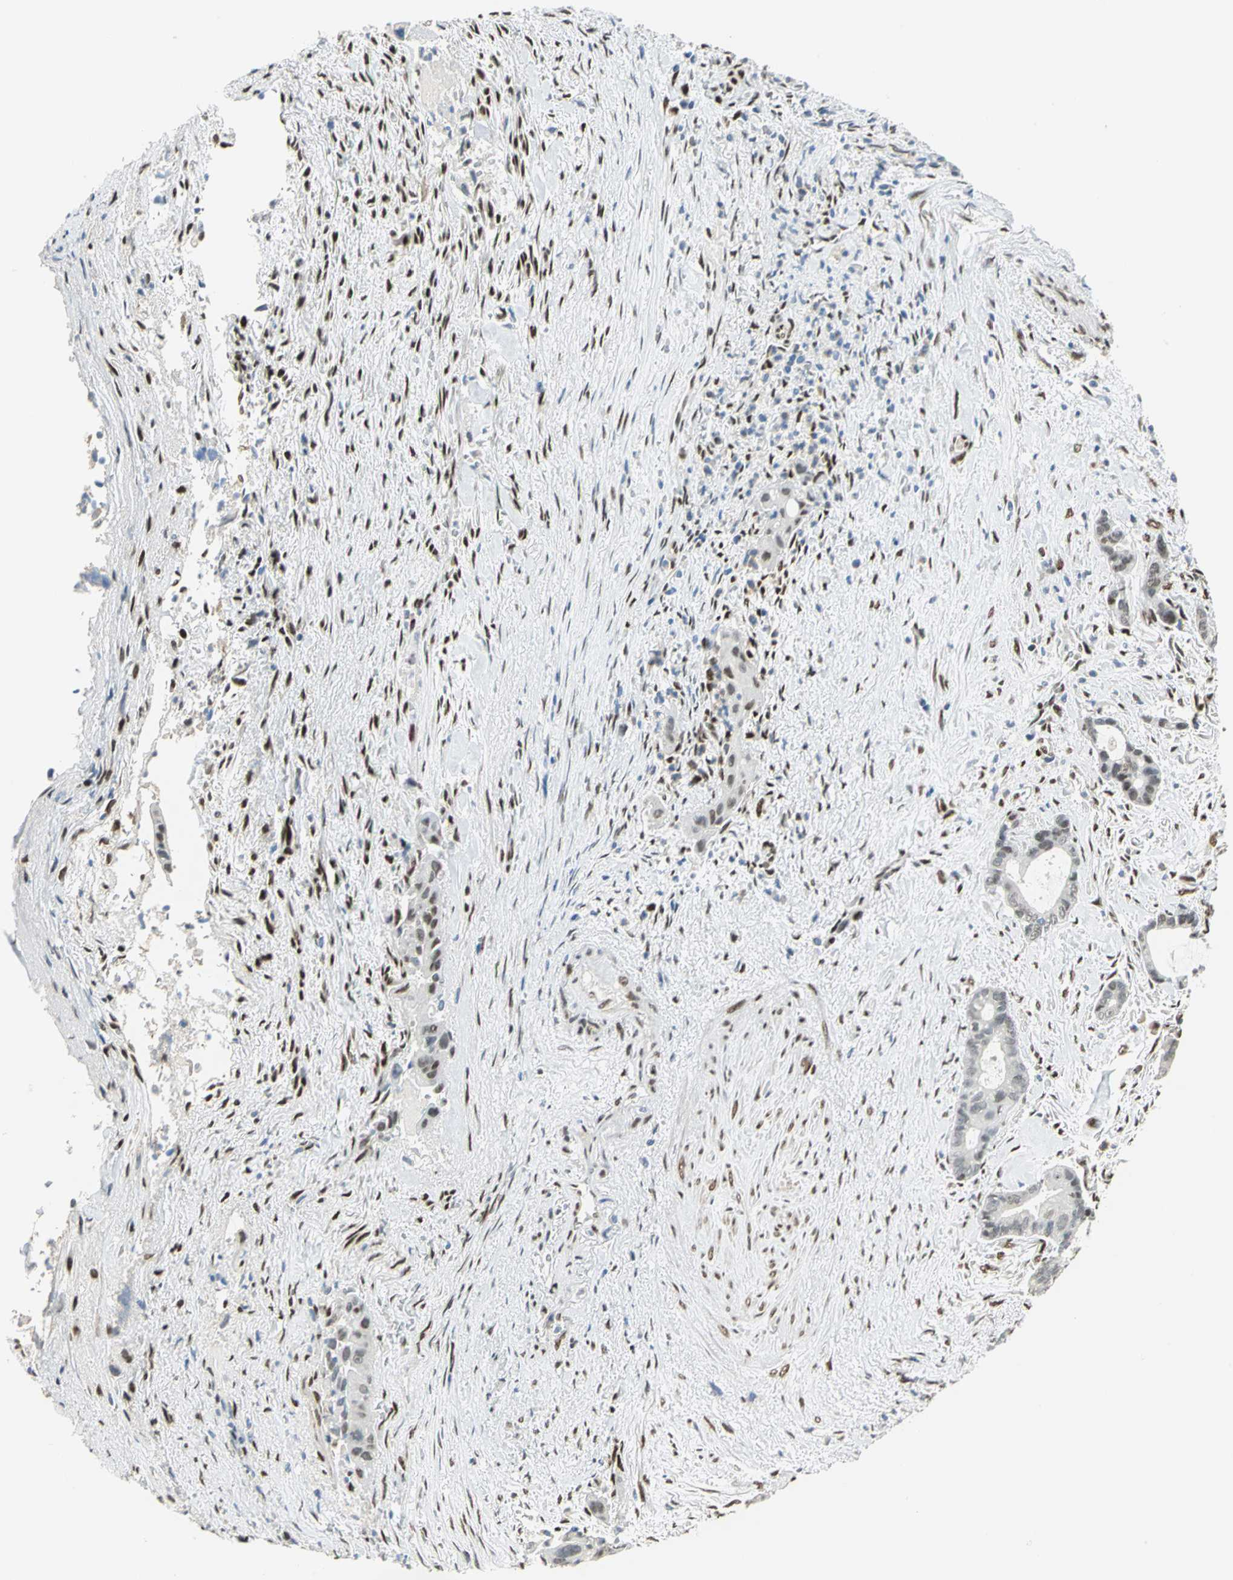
{"staining": {"intensity": "weak", "quantity": "<25%", "location": "nuclear"}, "tissue": "liver cancer", "cell_type": "Tumor cells", "image_type": "cancer", "snomed": [{"axis": "morphology", "description": "Cholangiocarcinoma"}, {"axis": "topography", "description": "Liver"}], "caption": "Immunohistochemistry of human liver cancer (cholangiocarcinoma) shows no positivity in tumor cells.", "gene": "RBFOX2", "patient": {"sex": "female", "age": 55}}